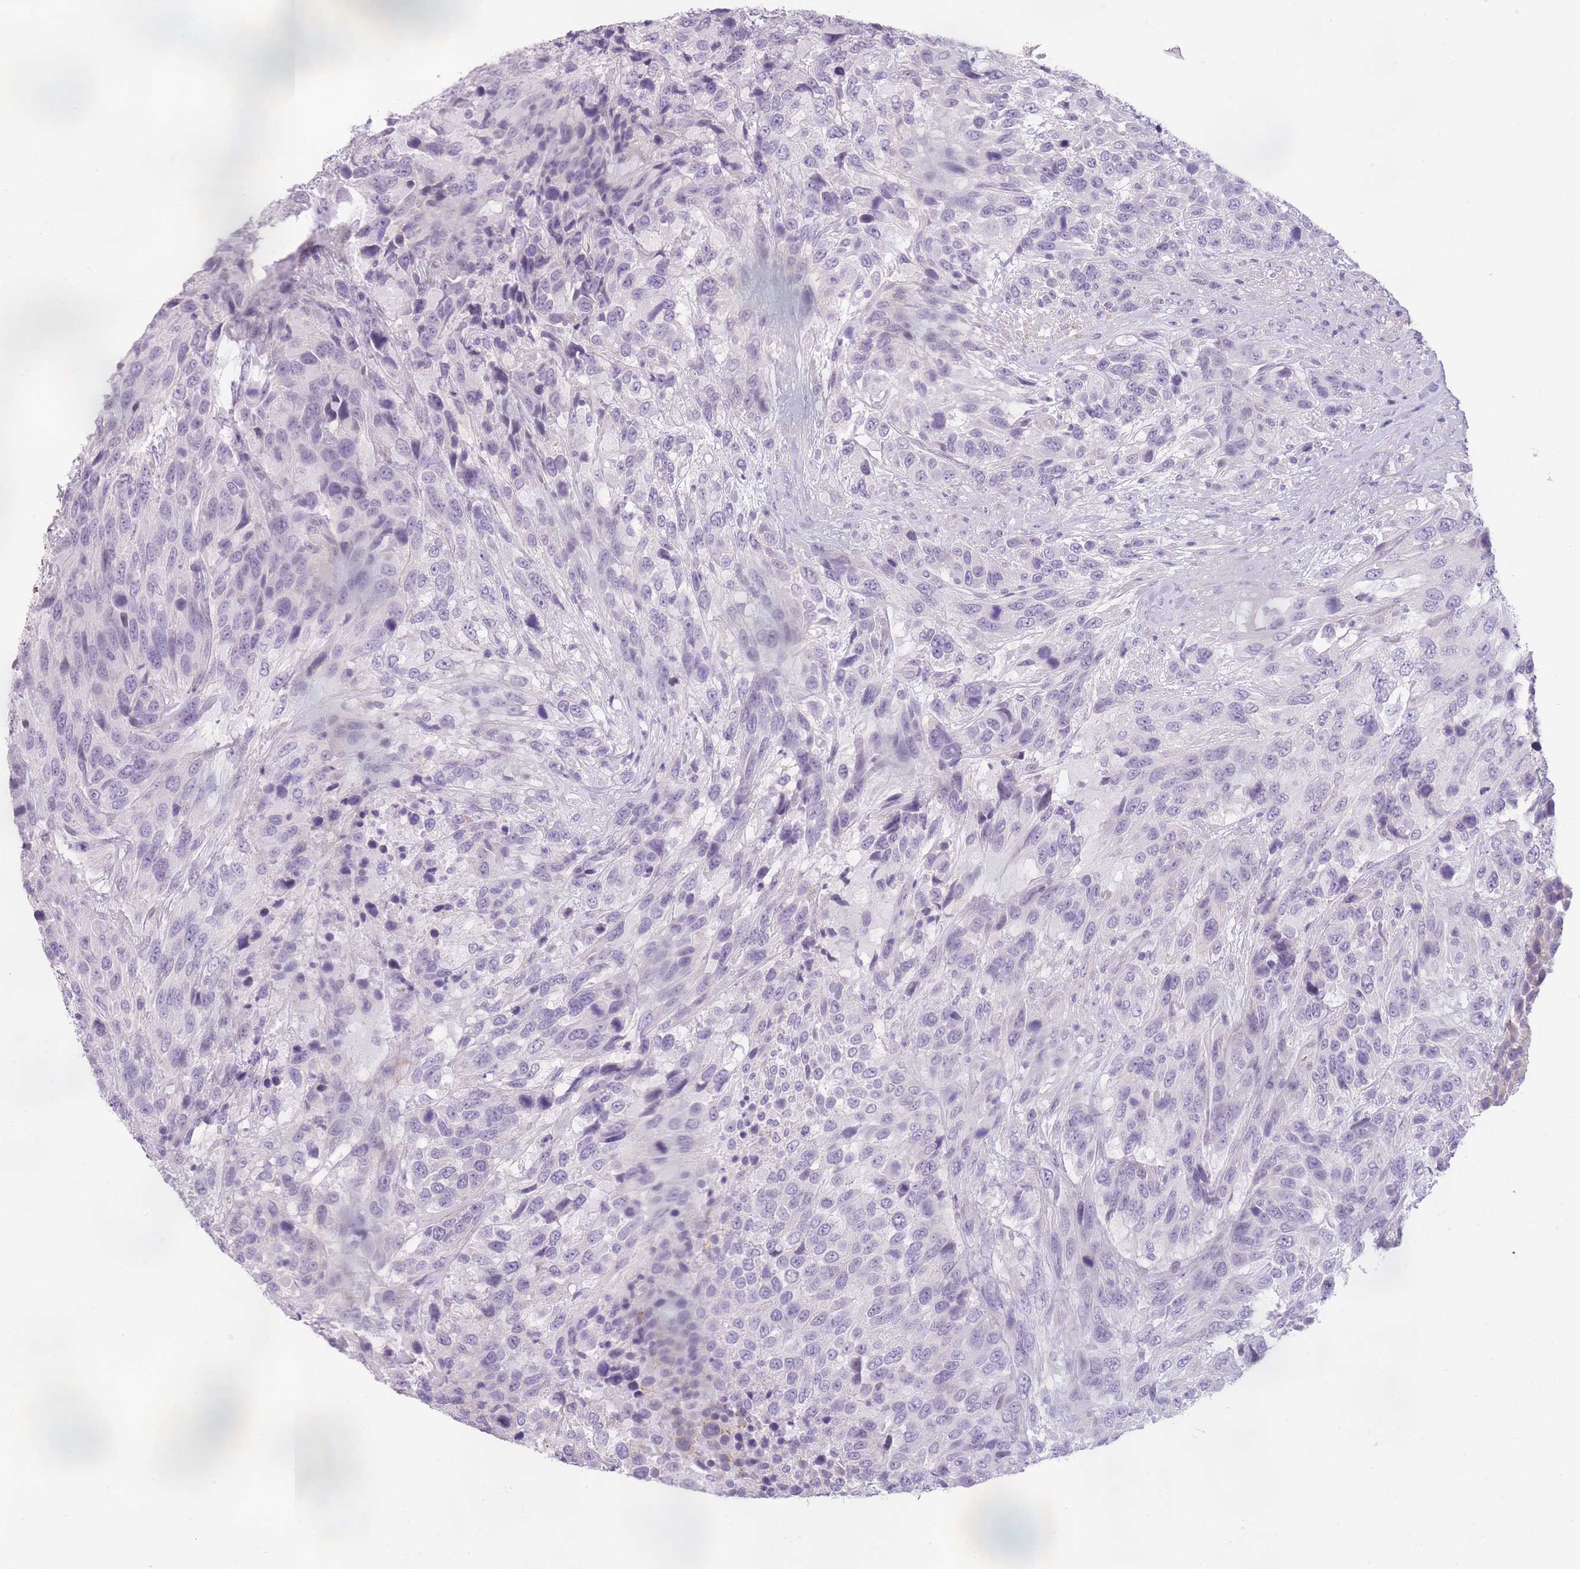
{"staining": {"intensity": "negative", "quantity": "none", "location": "none"}, "tissue": "urothelial cancer", "cell_type": "Tumor cells", "image_type": "cancer", "snomed": [{"axis": "morphology", "description": "Urothelial carcinoma, High grade"}, {"axis": "topography", "description": "Urinary bladder"}], "caption": "This is an immunohistochemistry (IHC) photomicrograph of human urothelial cancer. There is no staining in tumor cells.", "gene": "TMEM236", "patient": {"sex": "female", "age": 70}}